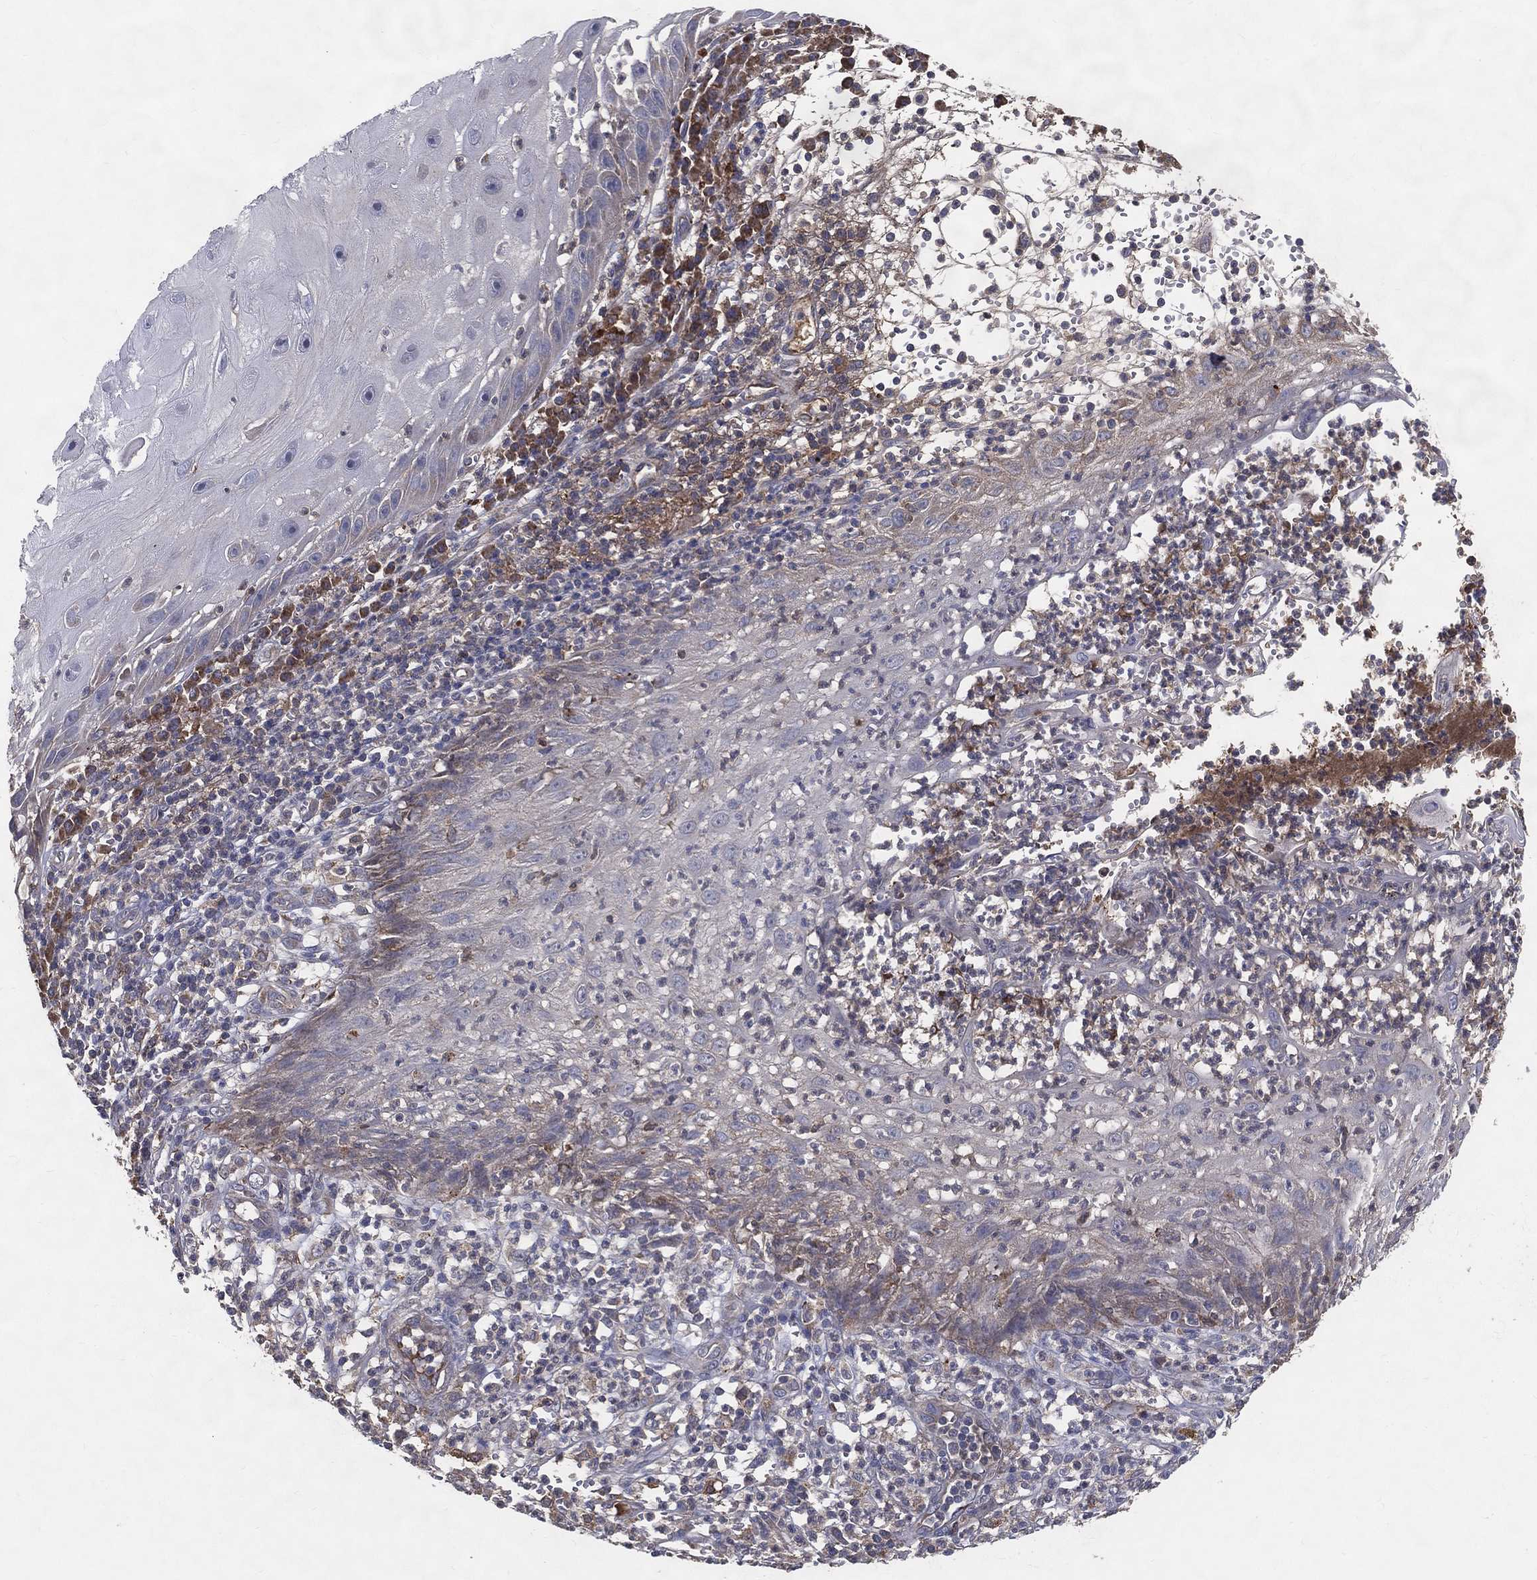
{"staining": {"intensity": "negative", "quantity": "none", "location": "none"}, "tissue": "skin cancer", "cell_type": "Tumor cells", "image_type": "cancer", "snomed": [{"axis": "morphology", "description": "Normal tissue, NOS"}, {"axis": "morphology", "description": "Squamous cell carcinoma, NOS"}, {"axis": "topography", "description": "Skin"}], "caption": "DAB (3,3'-diaminobenzidine) immunohistochemical staining of skin cancer (squamous cell carcinoma) demonstrates no significant positivity in tumor cells.", "gene": "MT-ND1", "patient": {"sex": "male", "age": 79}}